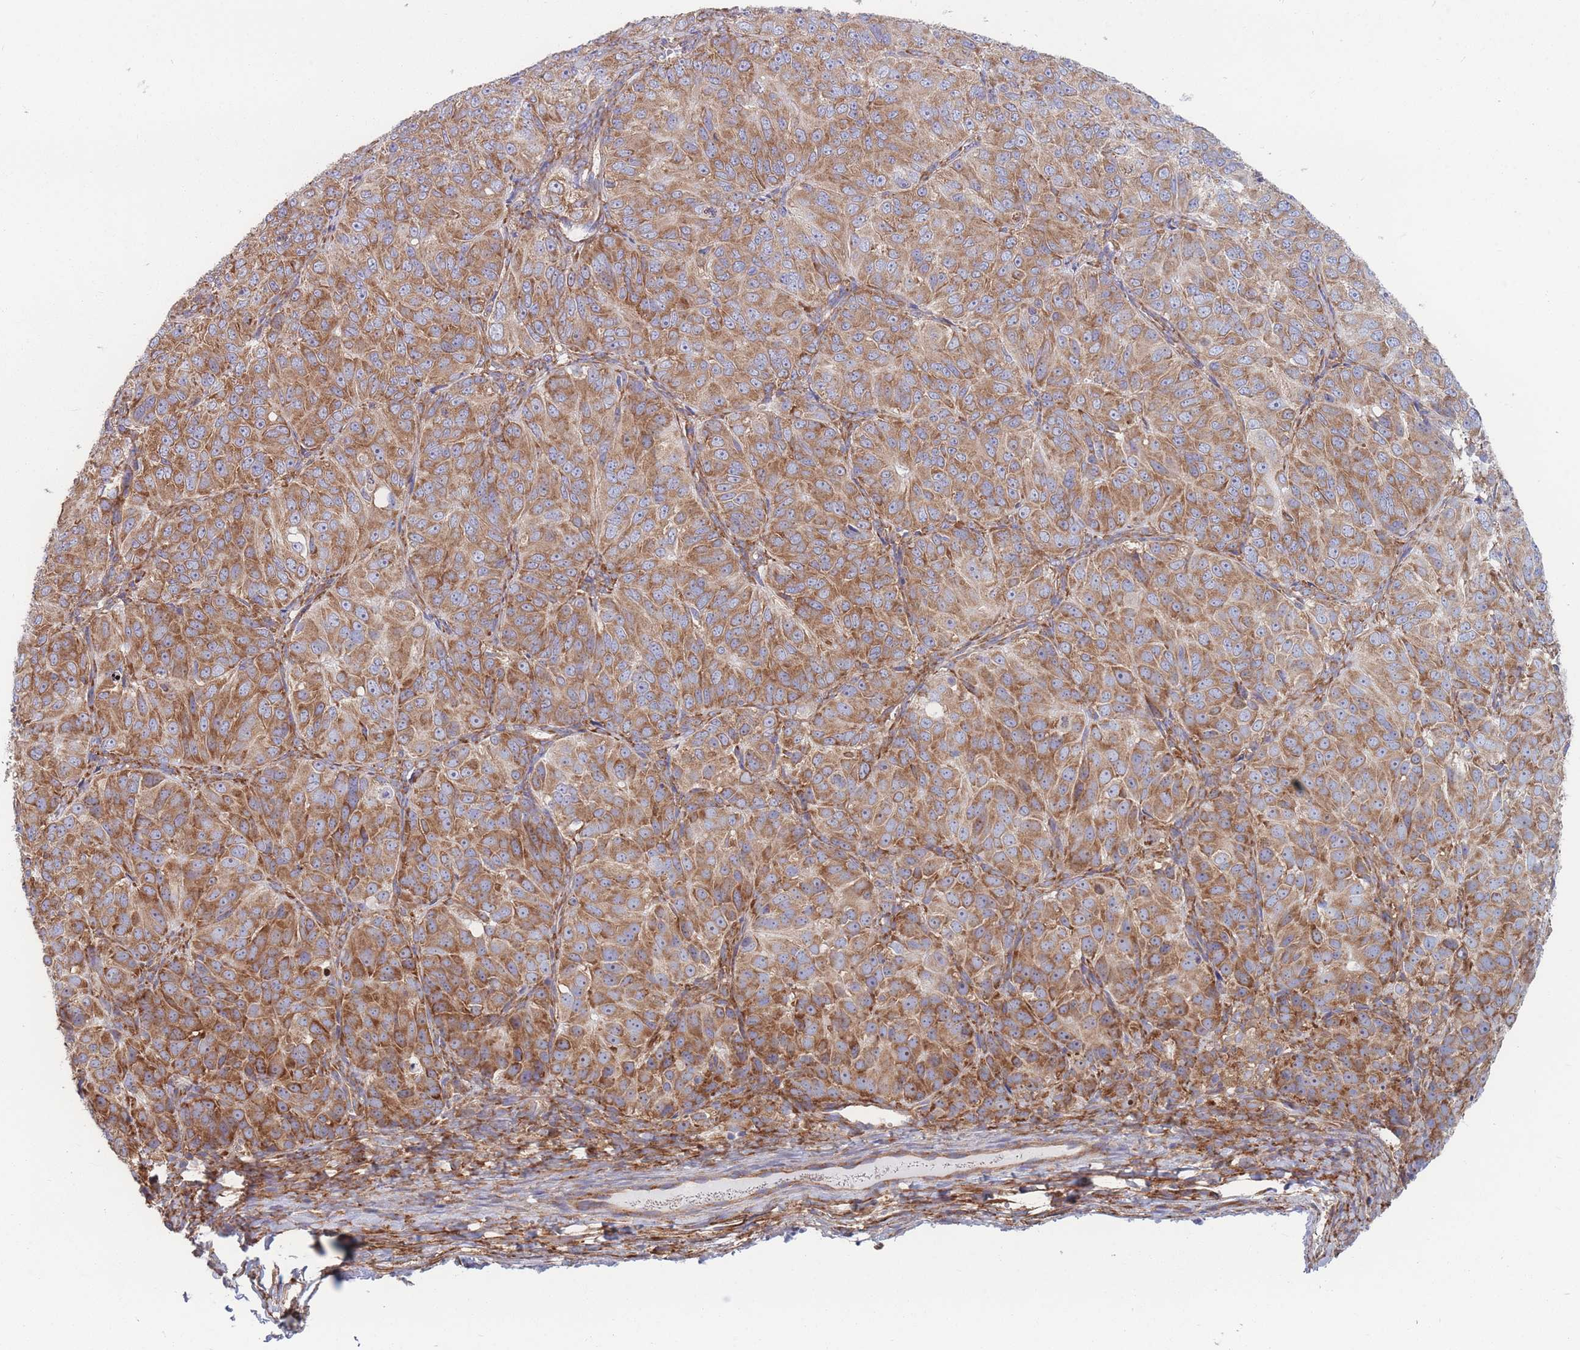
{"staining": {"intensity": "moderate", "quantity": ">75%", "location": "cytoplasmic/membranous"}, "tissue": "ovarian cancer", "cell_type": "Tumor cells", "image_type": "cancer", "snomed": [{"axis": "morphology", "description": "Carcinoma, endometroid"}, {"axis": "topography", "description": "Ovary"}], "caption": "Immunohistochemical staining of human ovarian cancer (endometroid carcinoma) displays moderate cytoplasmic/membranous protein staining in about >75% of tumor cells. (Brightfield microscopy of DAB IHC at high magnification).", "gene": "RPL8", "patient": {"sex": "female", "age": 51}}